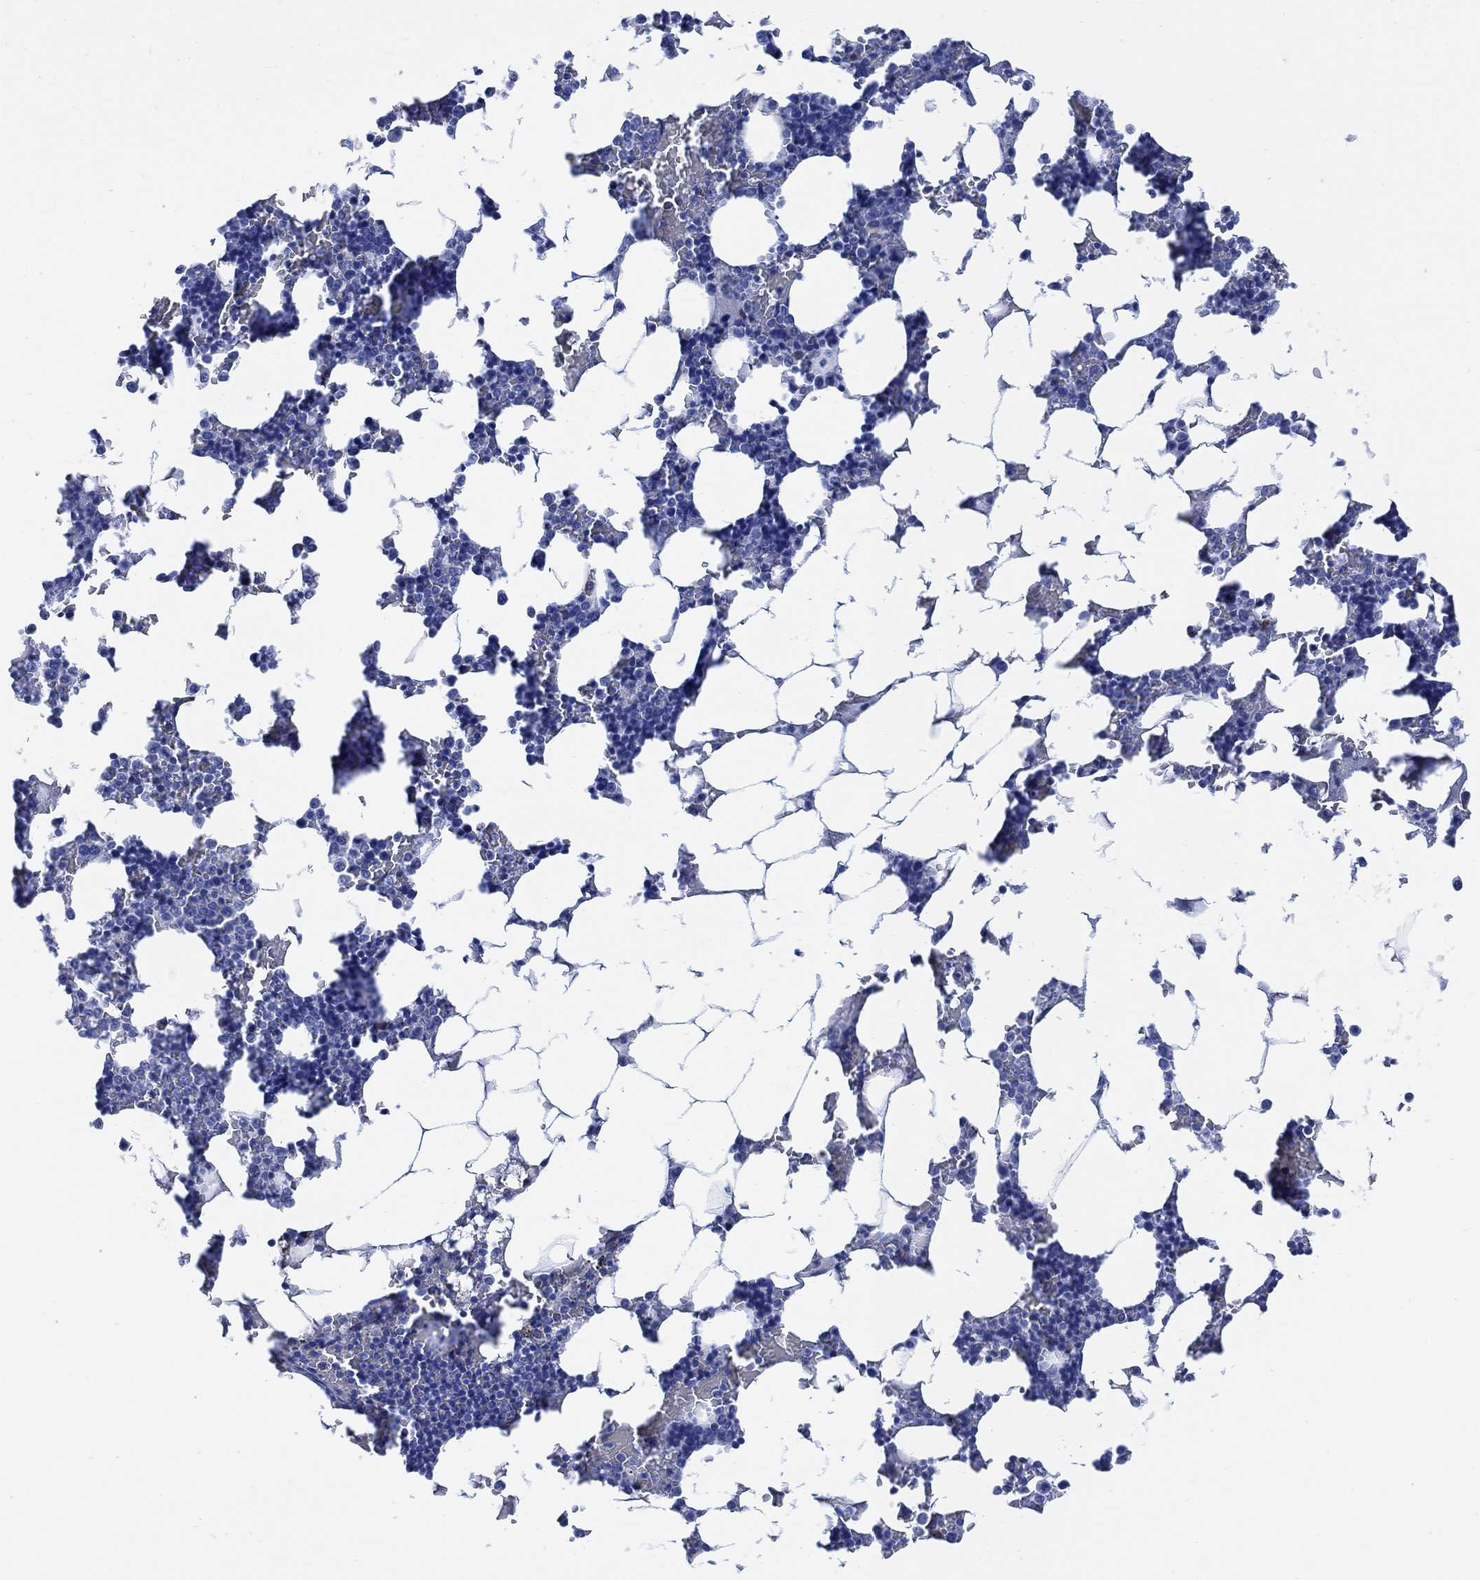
{"staining": {"intensity": "negative", "quantity": "none", "location": "none"}, "tissue": "bone marrow", "cell_type": "Hematopoietic cells", "image_type": "normal", "snomed": [{"axis": "morphology", "description": "Normal tissue, NOS"}, {"axis": "topography", "description": "Bone marrow"}], "caption": "Immunohistochemical staining of normal human bone marrow shows no significant positivity in hematopoietic cells. (IHC, brightfield microscopy, high magnification).", "gene": "GNG13", "patient": {"sex": "male", "age": 51}}